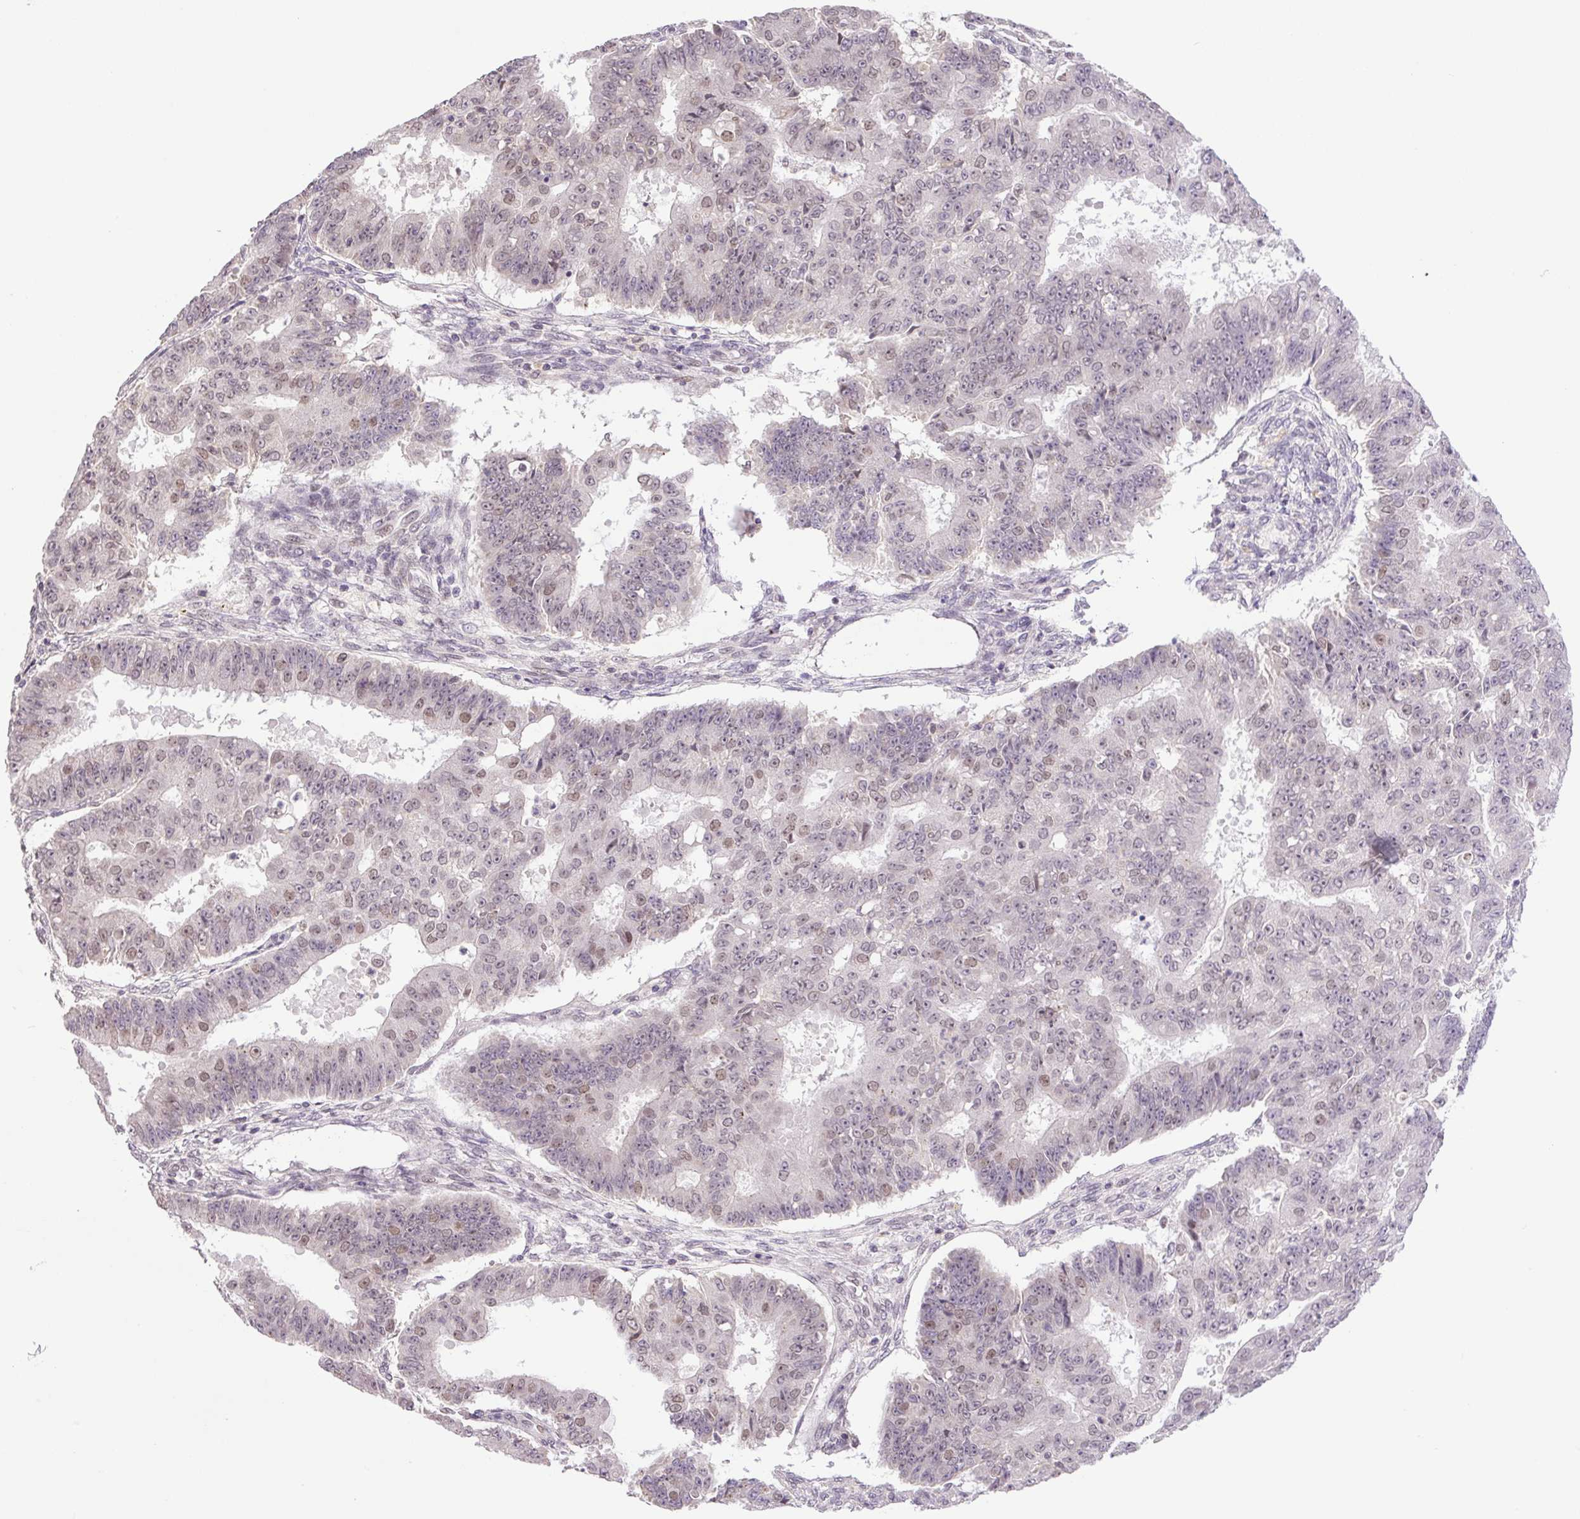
{"staining": {"intensity": "moderate", "quantity": "25%-75%", "location": "nuclear"}, "tissue": "ovarian cancer", "cell_type": "Tumor cells", "image_type": "cancer", "snomed": [{"axis": "morphology", "description": "Carcinoma, endometroid"}, {"axis": "topography", "description": "Appendix"}, {"axis": "topography", "description": "Ovary"}], "caption": "Protein staining exhibits moderate nuclear staining in about 25%-75% of tumor cells in ovarian endometroid carcinoma.", "gene": "KPNA1", "patient": {"sex": "female", "age": 42}}